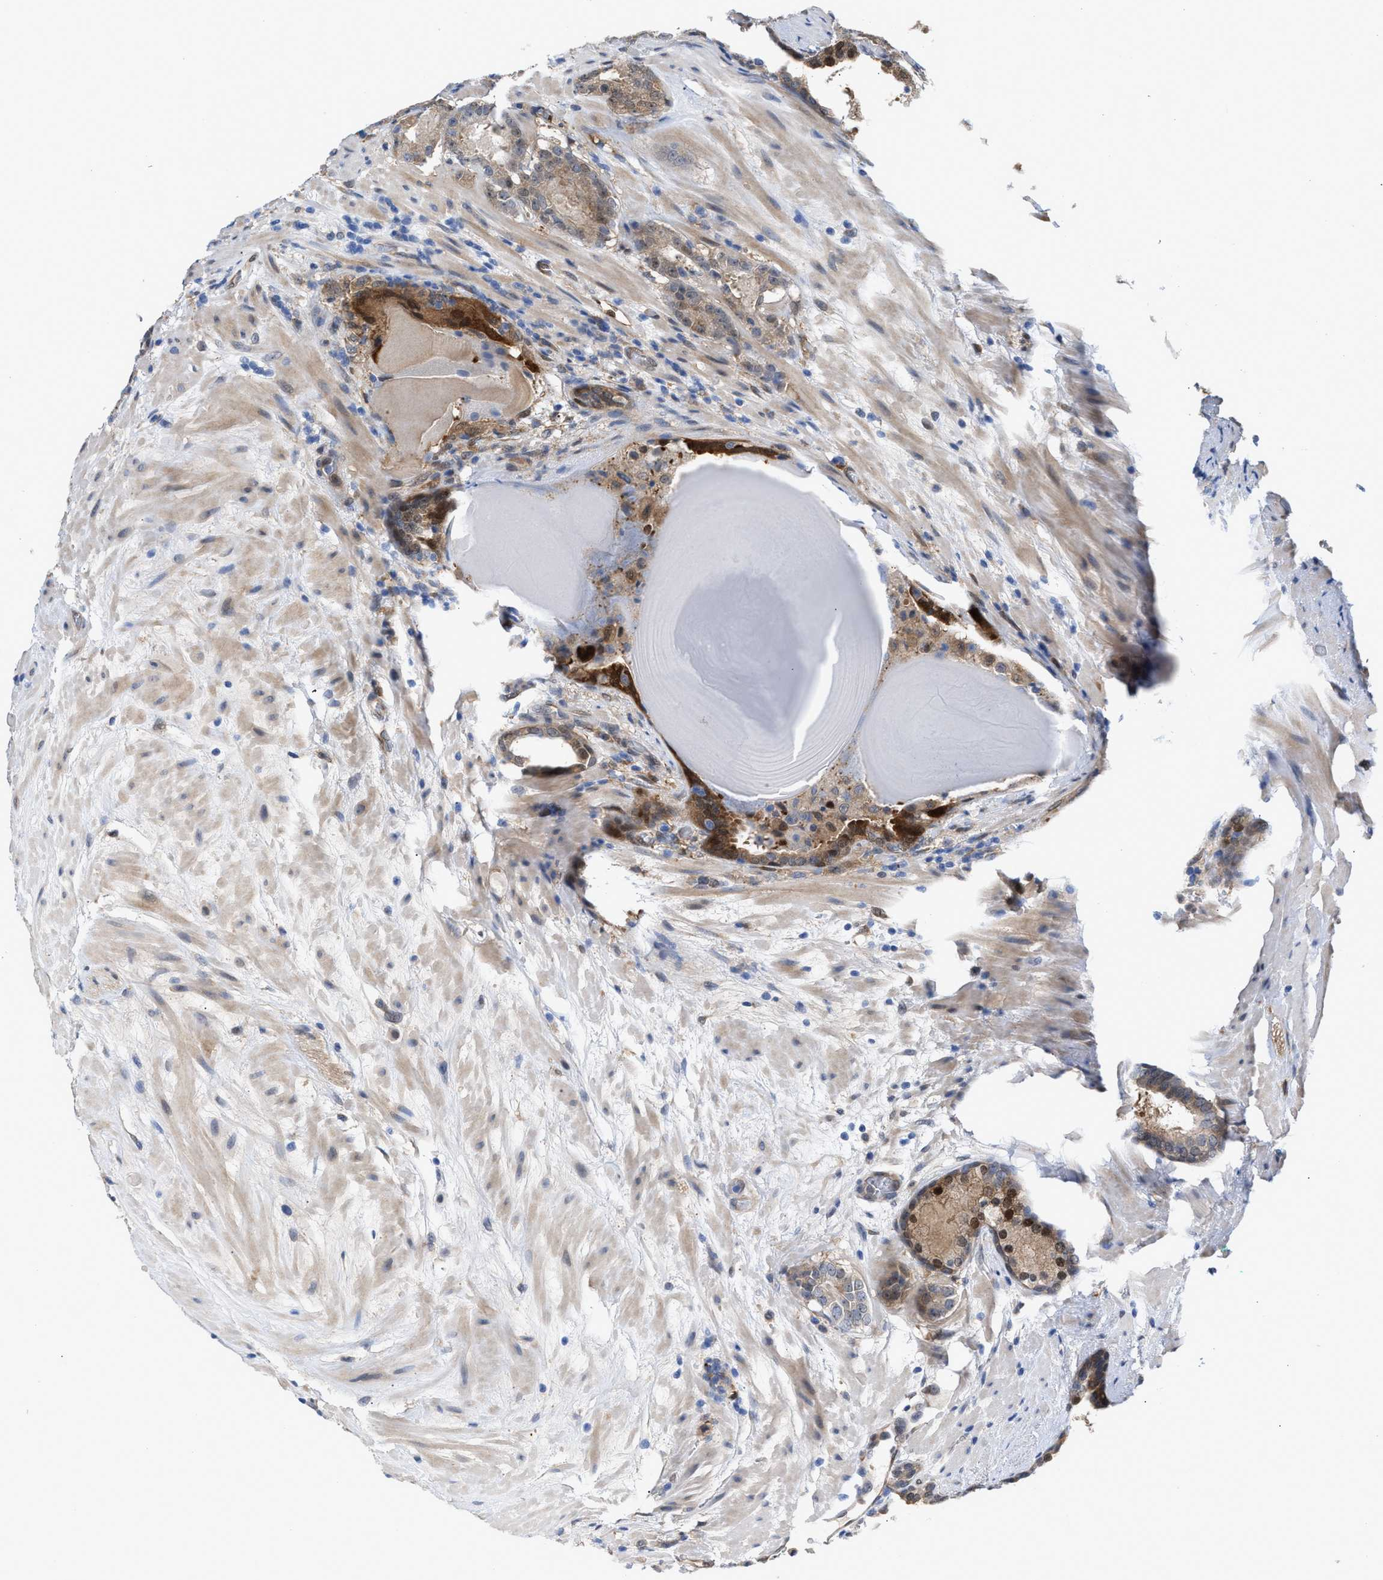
{"staining": {"intensity": "weak", "quantity": "<25%", "location": "cytoplasmic/membranous,nuclear"}, "tissue": "prostate cancer", "cell_type": "Tumor cells", "image_type": "cancer", "snomed": [{"axis": "morphology", "description": "Adenocarcinoma, Low grade"}, {"axis": "topography", "description": "Prostate"}], "caption": "This is an immunohistochemistry micrograph of human prostate cancer. There is no expression in tumor cells.", "gene": "TP53I3", "patient": {"sex": "male", "age": 69}}